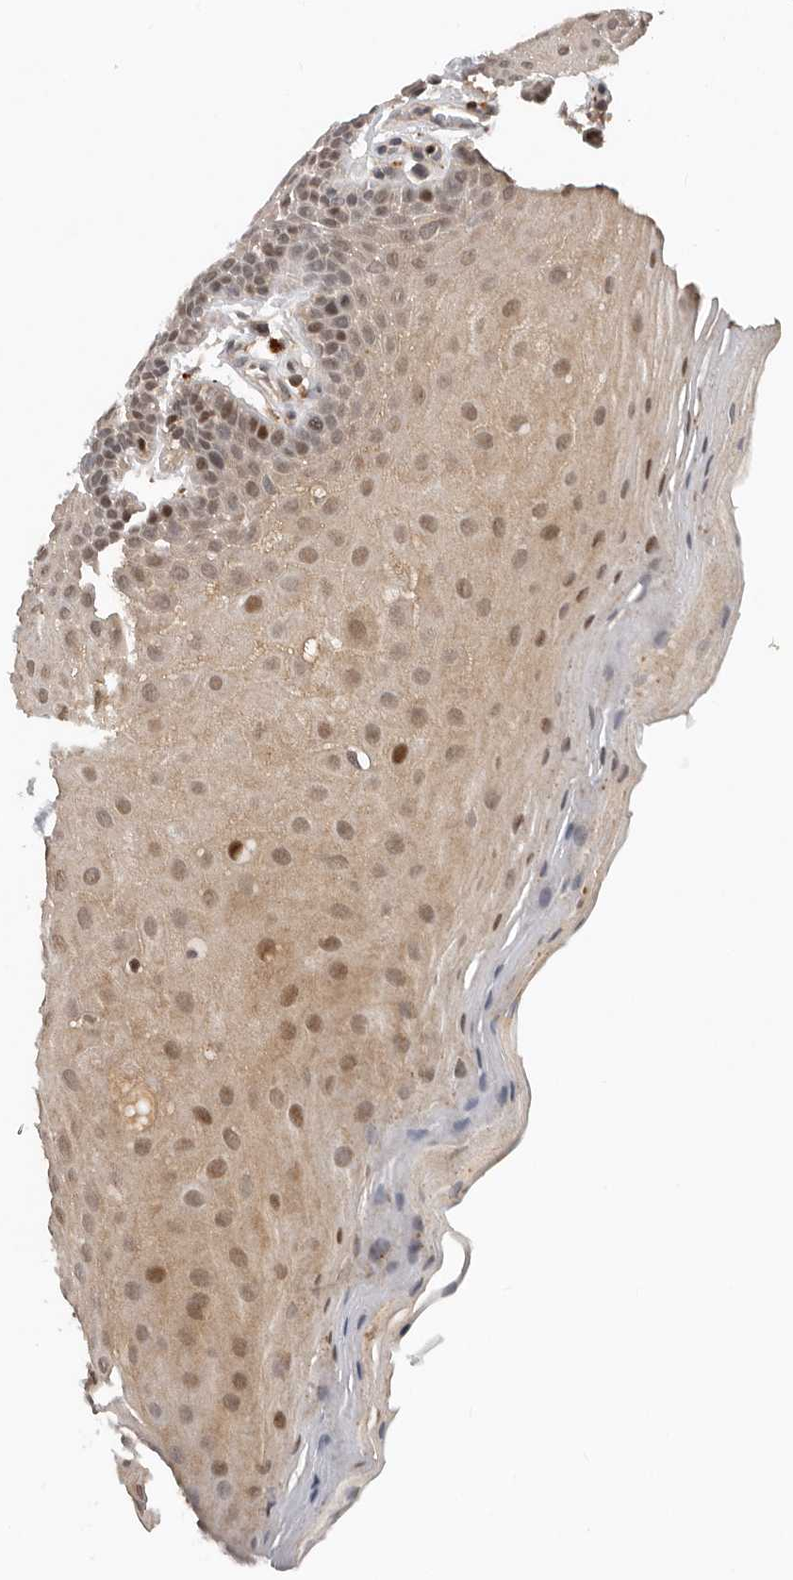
{"staining": {"intensity": "moderate", "quantity": ">75%", "location": "cytoplasmic/membranous,nuclear"}, "tissue": "oral mucosa", "cell_type": "Squamous epithelial cells", "image_type": "normal", "snomed": [{"axis": "morphology", "description": "Normal tissue, NOS"}, {"axis": "topography", "description": "Oral tissue"}], "caption": "IHC of normal oral mucosa demonstrates medium levels of moderate cytoplasmic/membranous,nuclear staining in approximately >75% of squamous epithelial cells.", "gene": "HENMT1", "patient": {"sex": "male", "age": 62}}